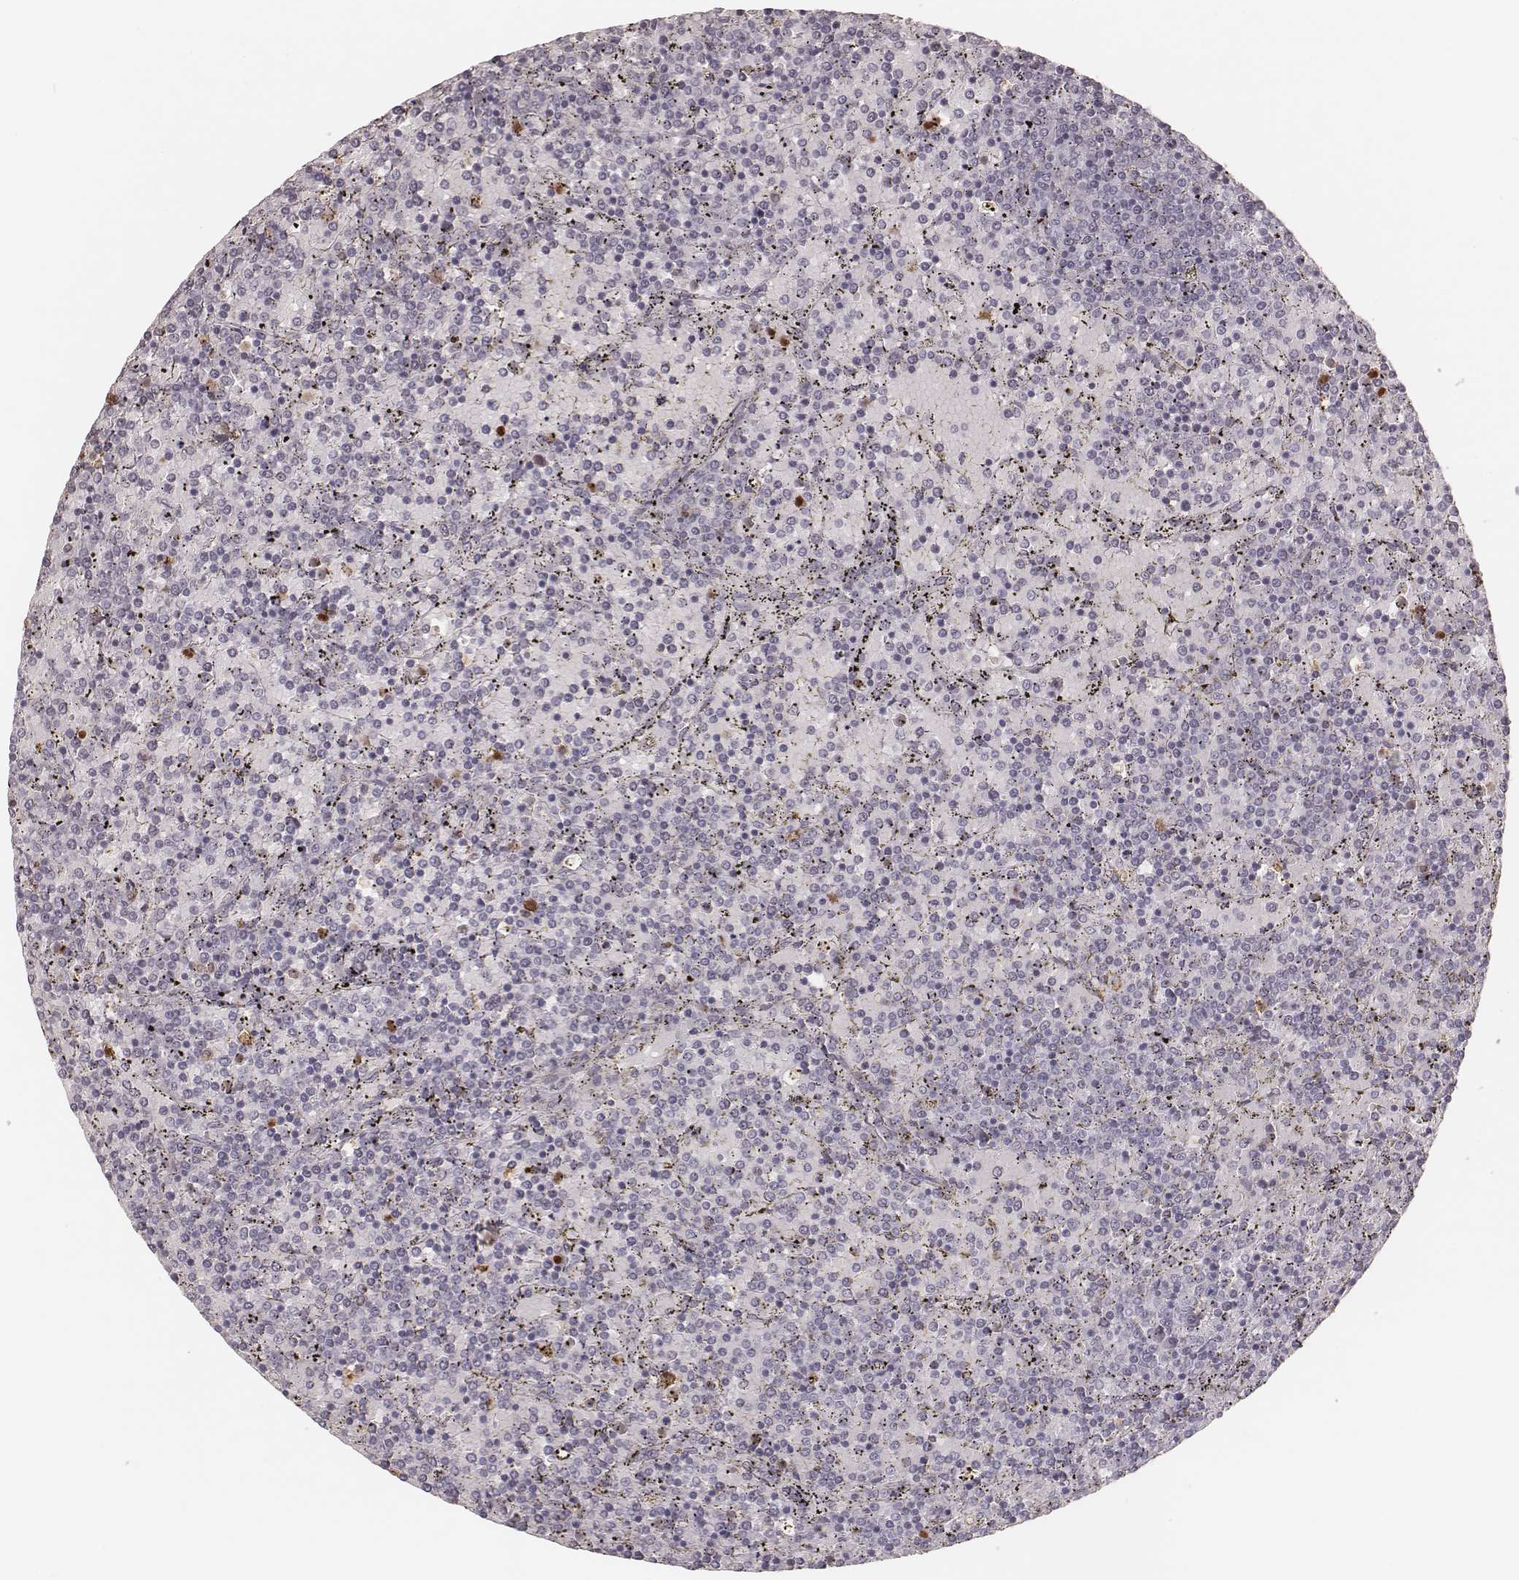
{"staining": {"intensity": "negative", "quantity": "none", "location": "none"}, "tissue": "lymphoma", "cell_type": "Tumor cells", "image_type": "cancer", "snomed": [{"axis": "morphology", "description": "Malignant lymphoma, non-Hodgkin's type, Low grade"}, {"axis": "topography", "description": "Spleen"}], "caption": "Protein analysis of malignant lymphoma, non-Hodgkin's type (low-grade) exhibits no significant staining in tumor cells.", "gene": "KITLG", "patient": {"sex": "female", "age": 77}}